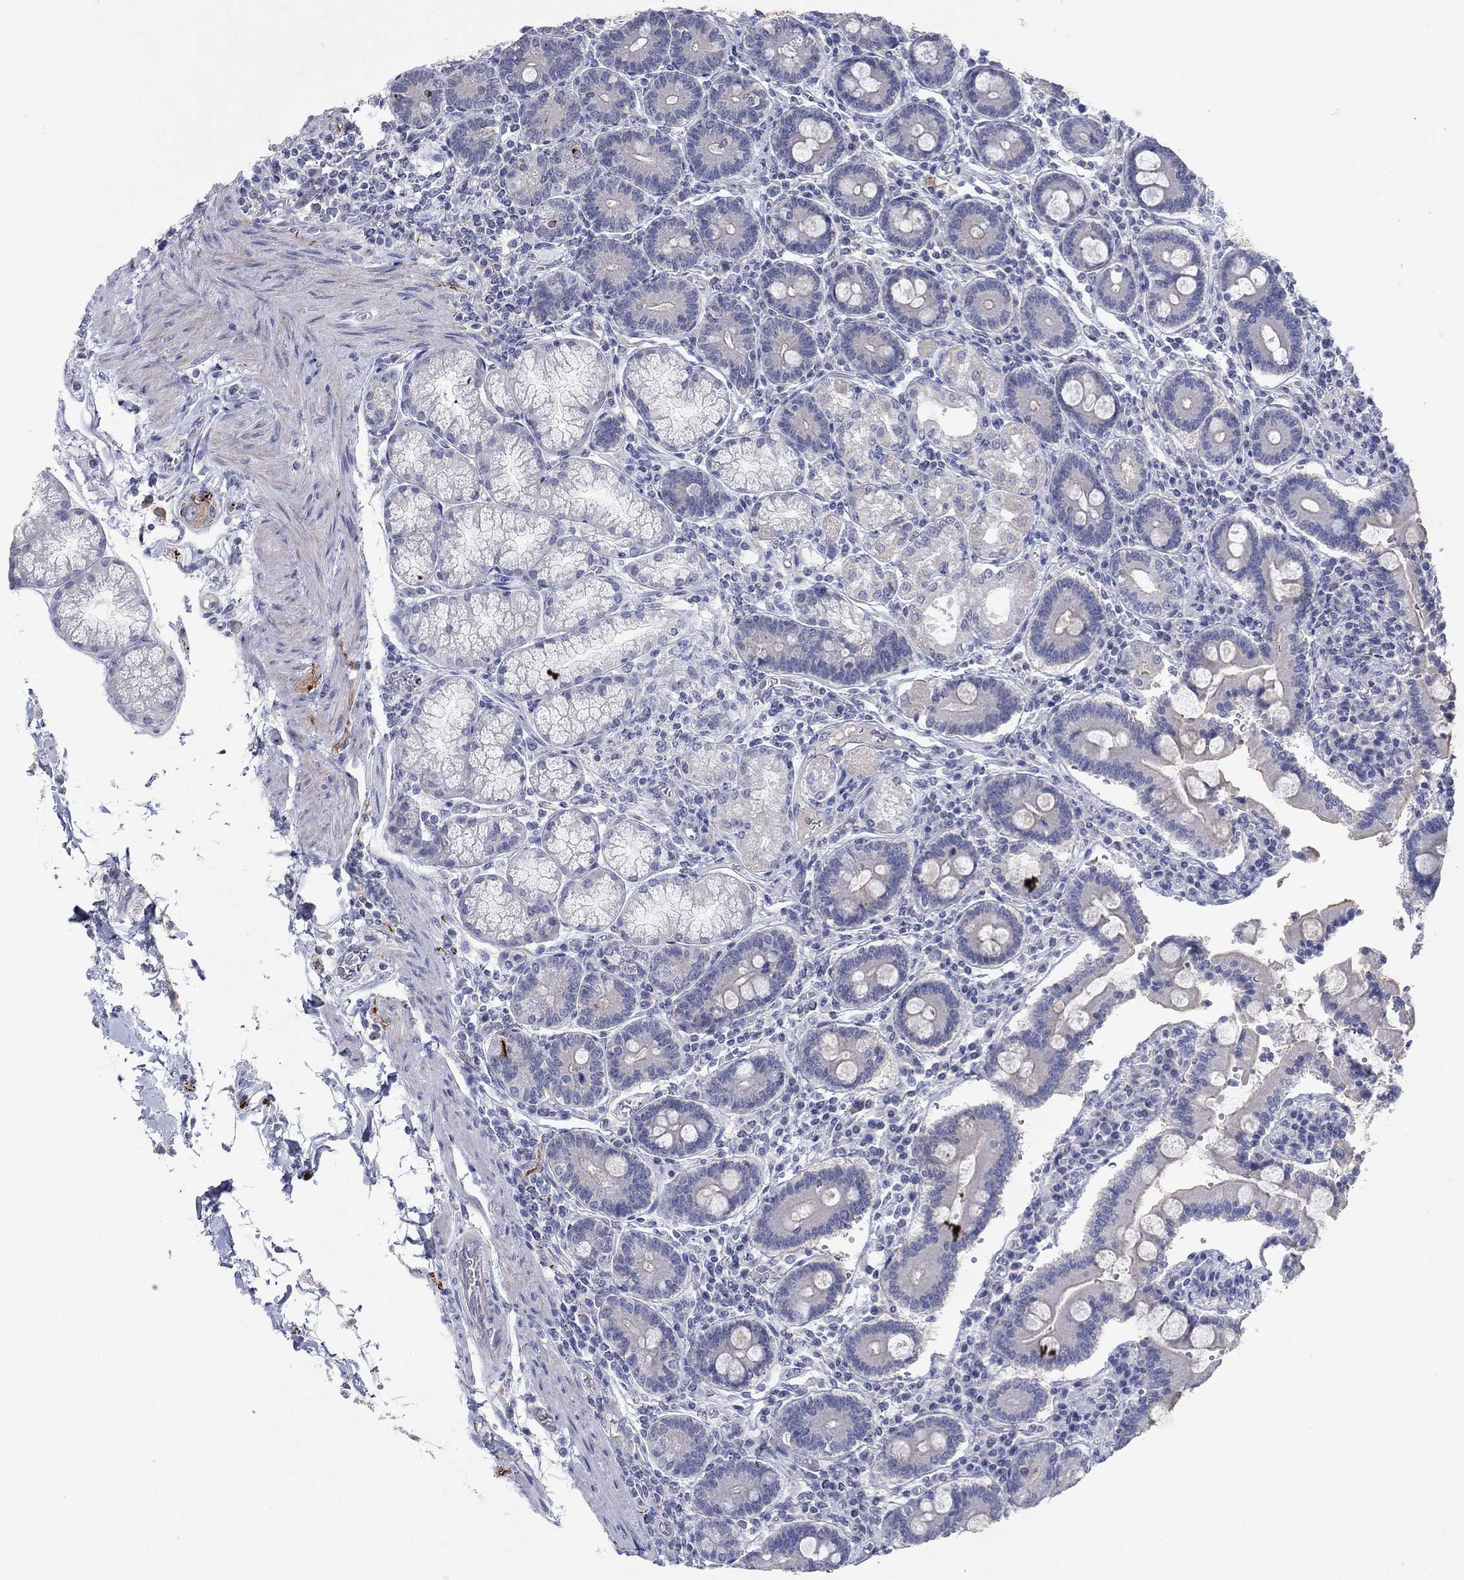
{"staining": {"intensity": "negative", "quantity": "none", "location": "none"}, "tissue": "duodenum", "cell_type": "Glandular cells", "image_type": "normal", "snomed": [{"axis": "morphology", "description": "Normal tissue, NOS"}, {"axis": "topography", "description": "Duodenum"}], "caption": "The immunohistochemistry (IHC) histopathology image has no significant positivity in glandular cells of duodenum. (DAB immunohistochemistry, high magnification).", "gene": "KRT40", "patient": {"sex": "female", "age": 62}}